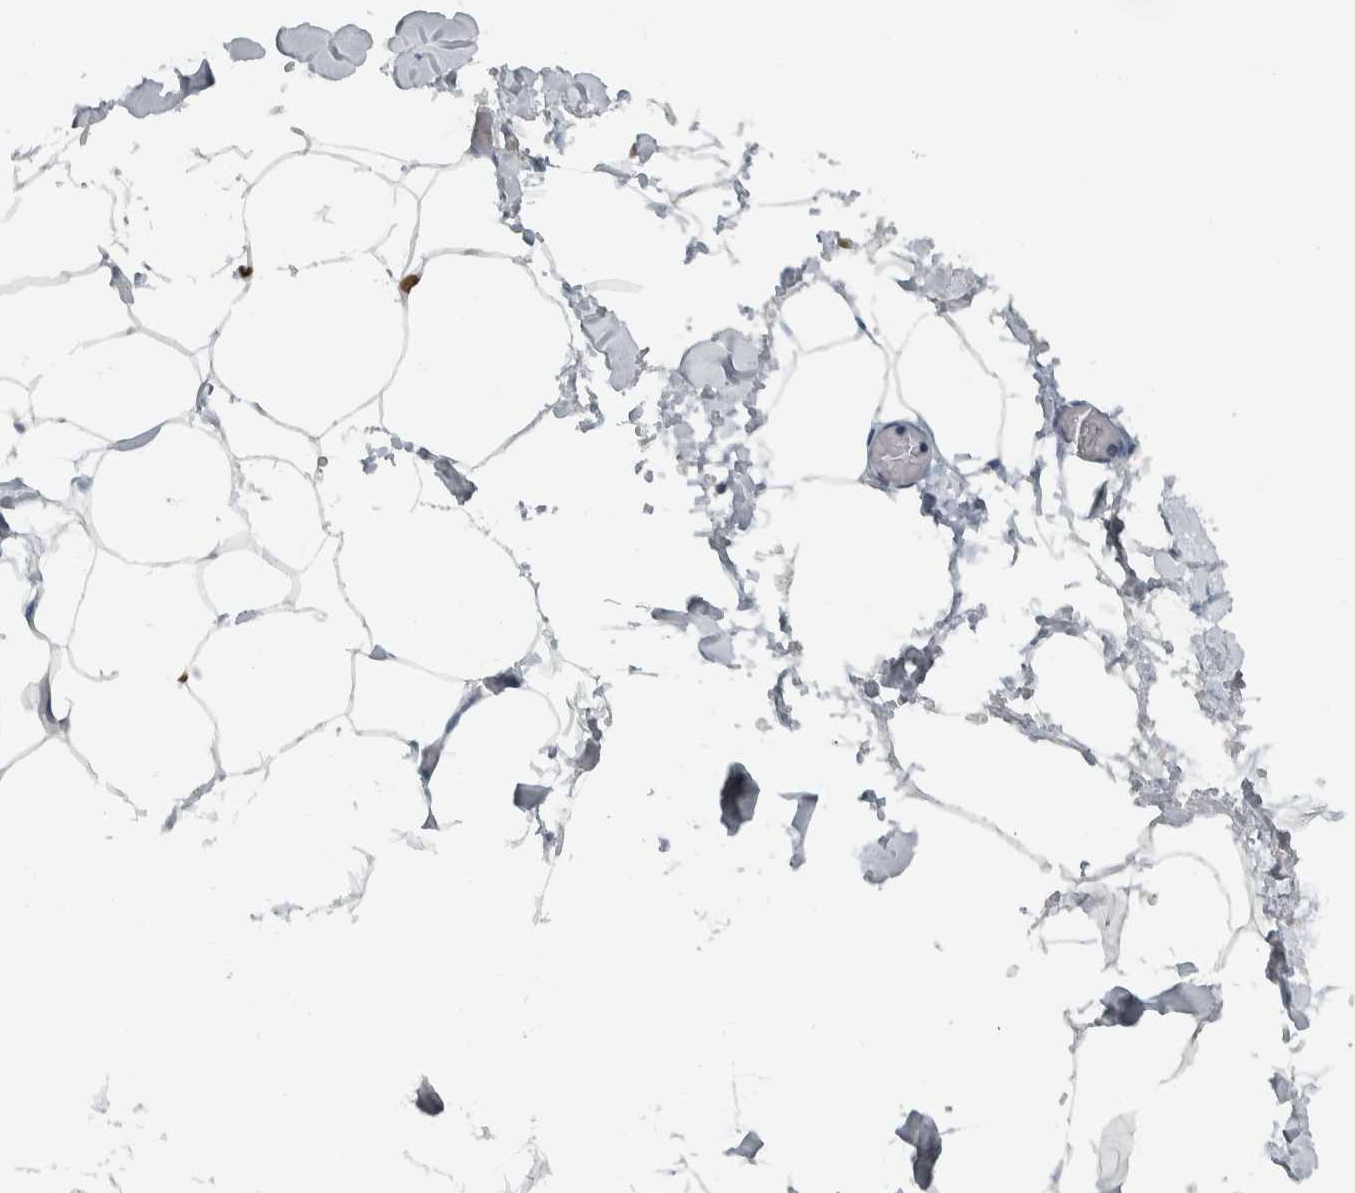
{"staining": {"intensity": "negative", "quantity": "none", "location": "none"}, "tissue": "adipose tissue", "cell_type": "Adipocytes", "image_type": "normal", "snomed": [{"axis": "morphology", "description": "Normal tissue, NOS"}, {"axis": "morphology", "description": "Adenocarcinoma, NOS"}, {"axis": "topography", "description": "Colon"}, {"axis": "topography", "description": "Peripheral nerve tissue"}], "caption": "The image displays no significant positivity in adipocytes of adipose tissue. (DAB (3,3'-diaminobenzidine) immunohistochemistry (IHC) with hematoxylin counter stain).", "gene": "ADPRM", "patient": {"sex": "male", "age": 14}}